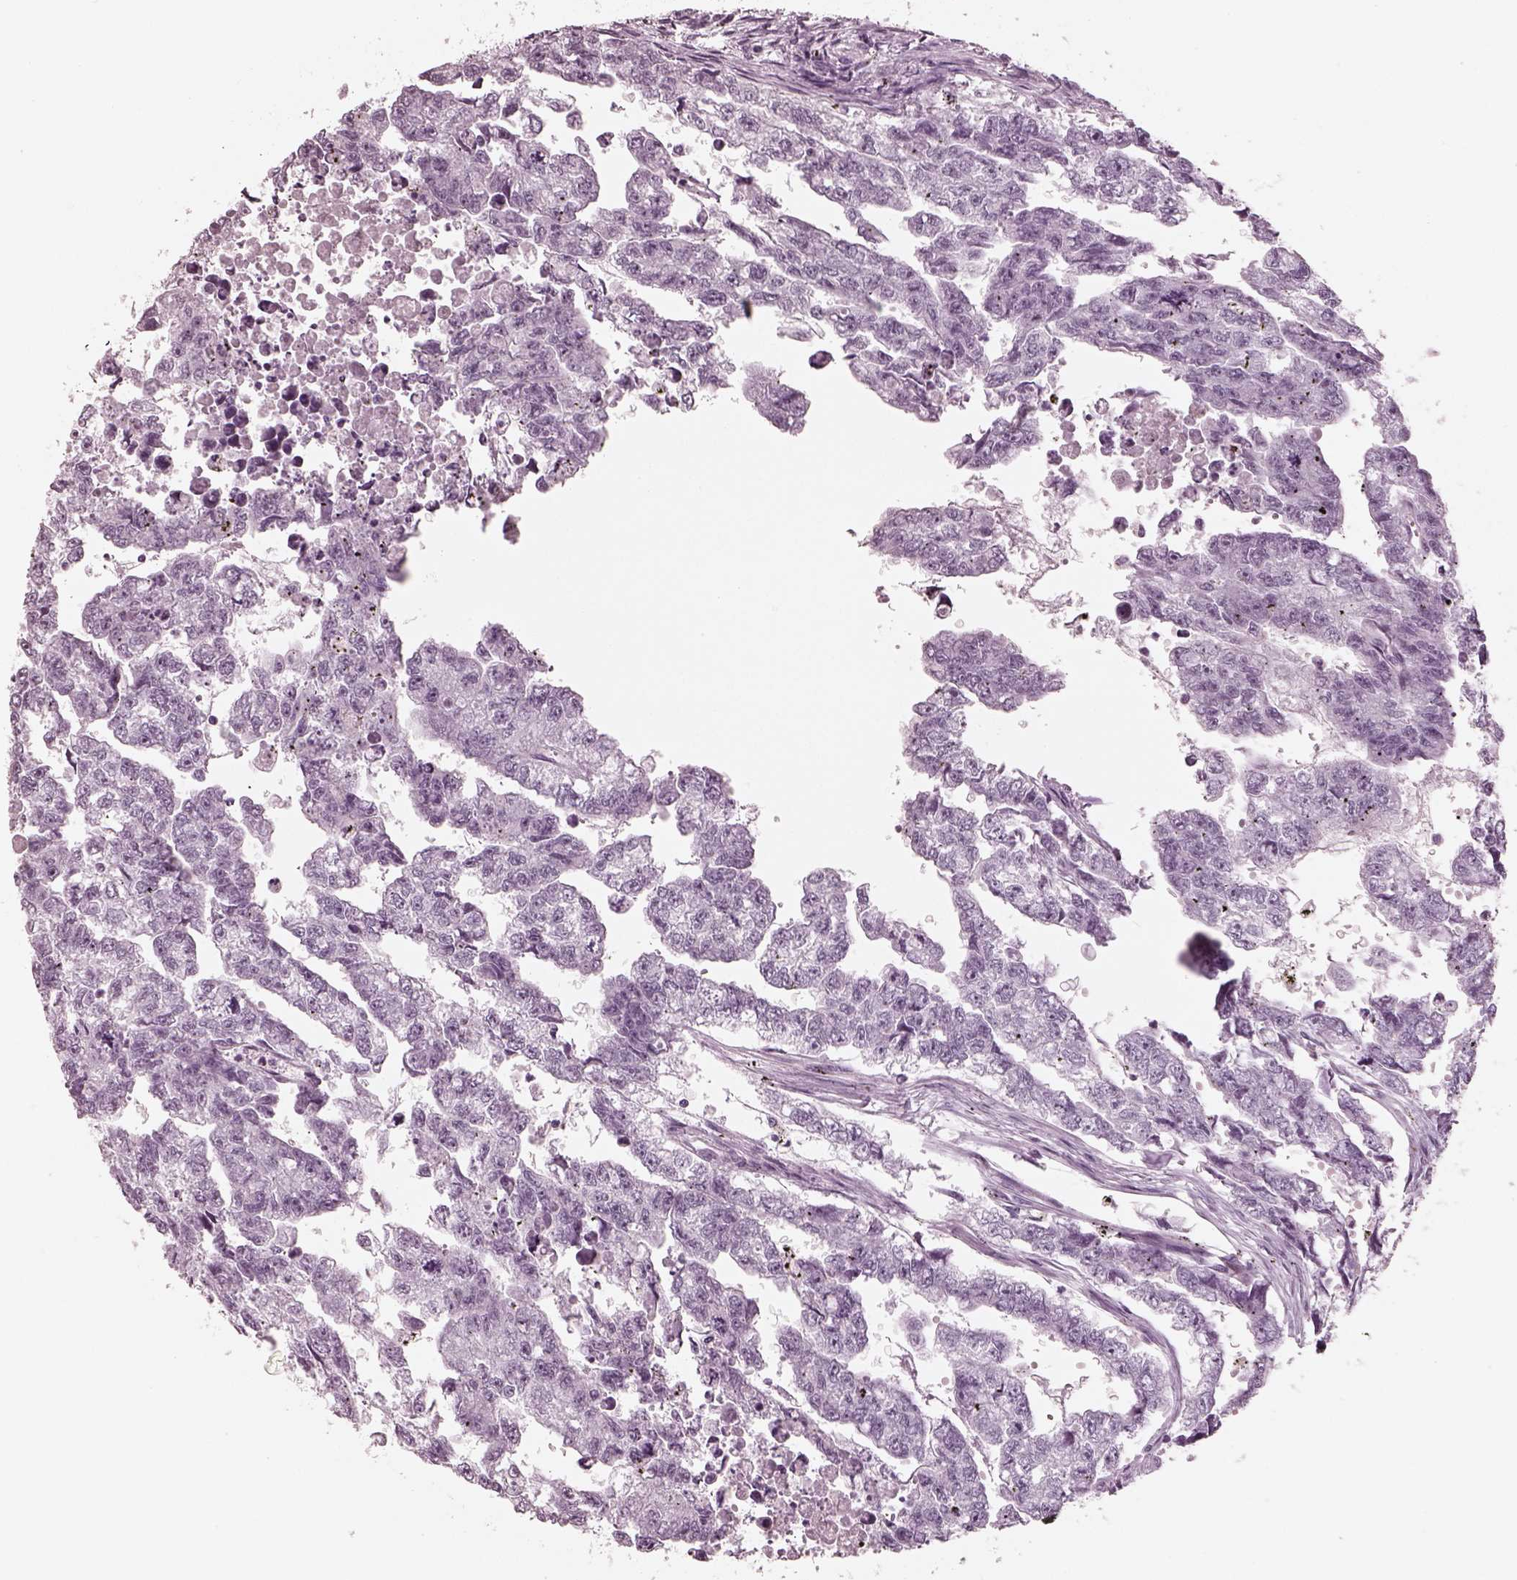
{"staining": {"intensity": "negative", "quantity": "none", "location": "none"}, "tissue": "testis cancer", "cell_type": "Tumor cells", "image_type": "cancer", "snomed": [{"axis": "morphology", "description": "Carcinoma, Embryonal, NOS"}, {"axis": "morphology", "description": "Teratoma, malignant, NOS"}, {"axis": "topography", "description": "Testis"}], "caption": "Immunohistochemistry histopathology image of neoplastic tissue: human testis malignant teratoma stained with DAB shows no significant protein expression in tumor cells.", "gene": "OPN4", "patient": {"sex": "male", "age": 44}}